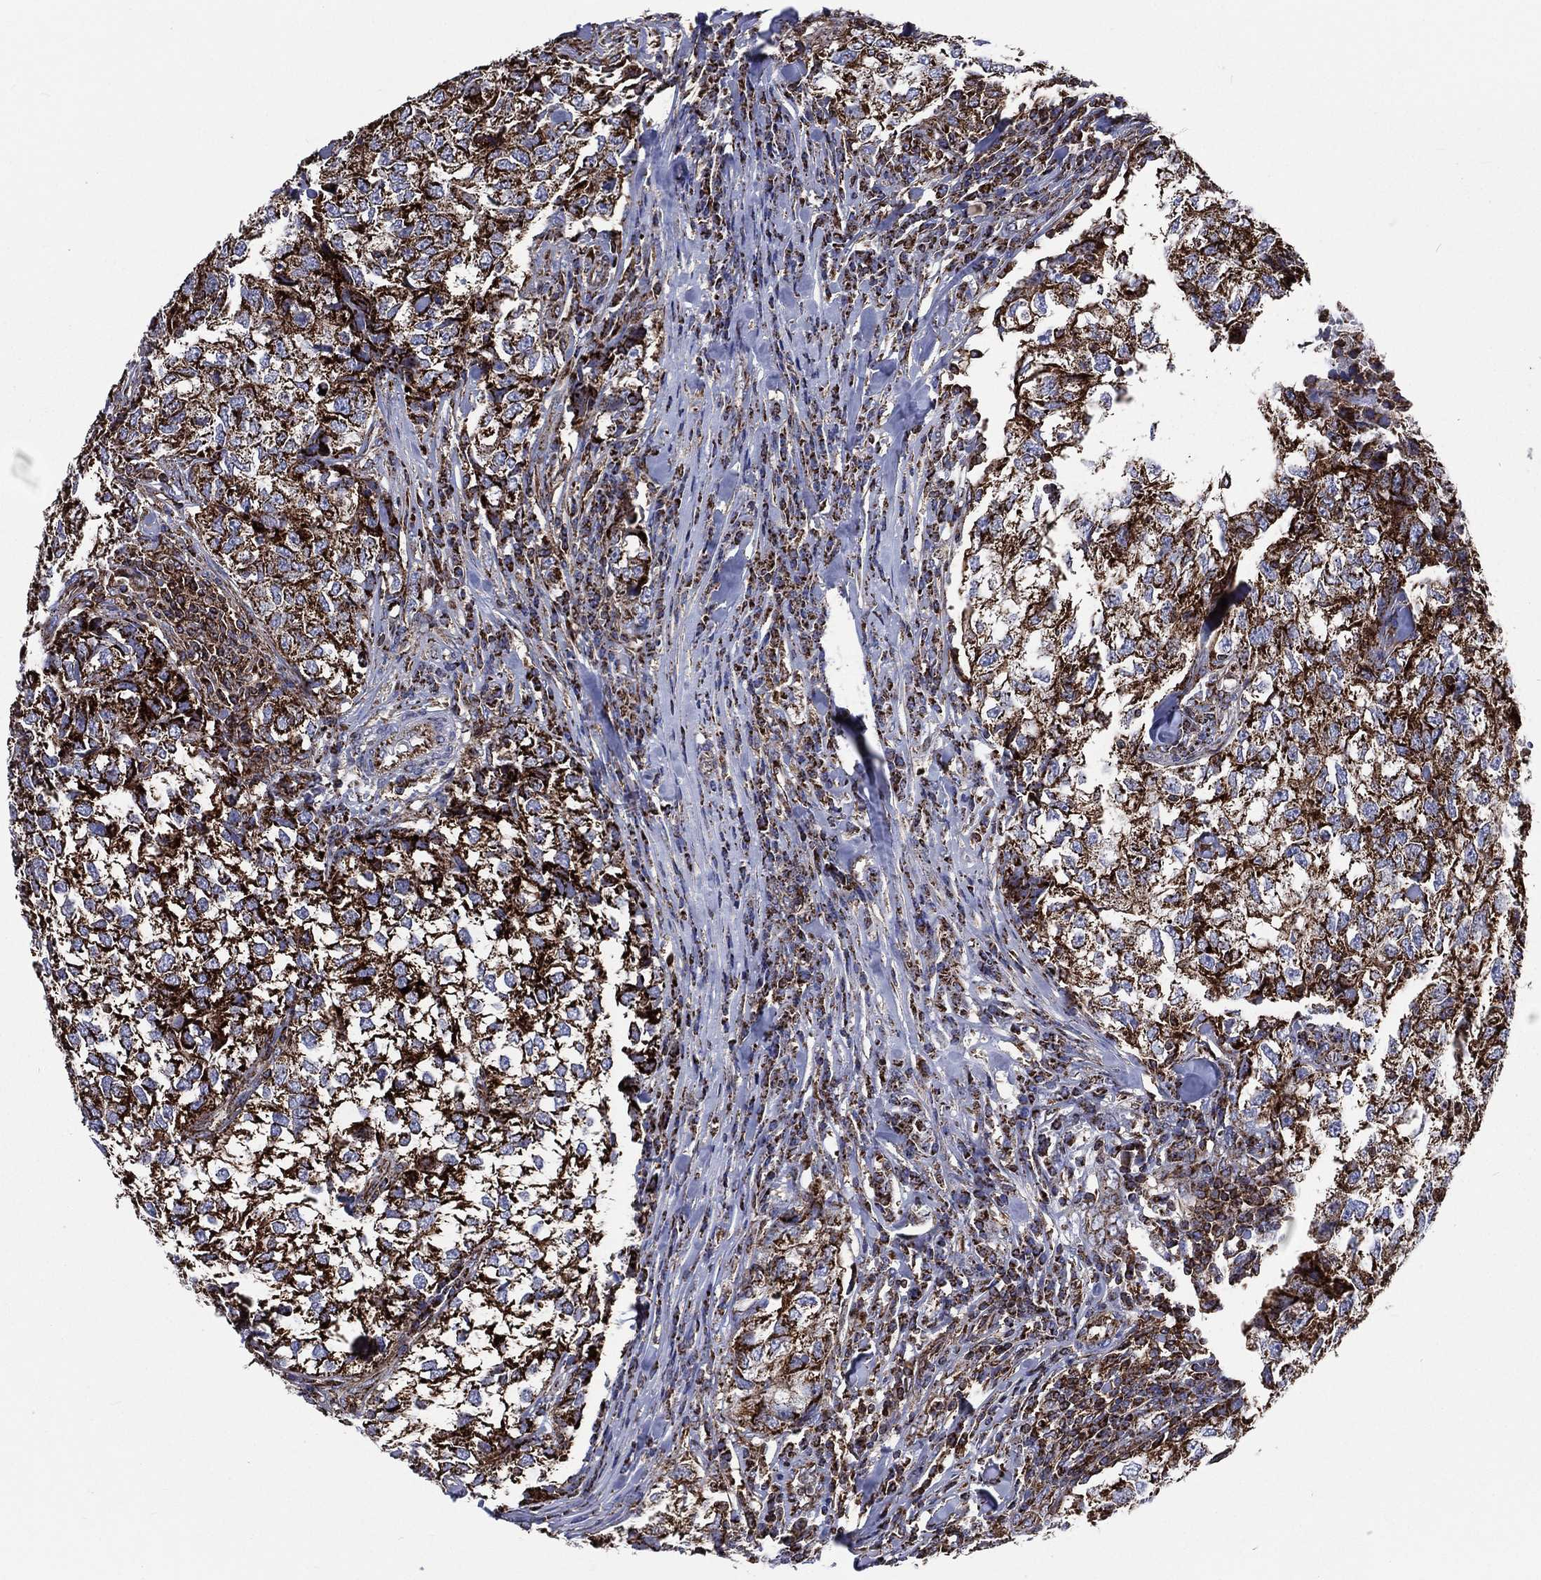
{"staining": {"intensity": "strong", "quantity": ">75%", "location": "cytoplasmic/membranous"}, "tissue": "breast cancer", "cell_type": "Tumor cells", "image_type": "cancer", "snomed": [{"axis": "morphology", "description": "Duct carcinoma"}, {"axis": "topography", "description": "Breast"}], "caption": "Immunohistochemistry (IHC) of human breast cancer (intraductal carcinoma) reveals high levels of strong cytoplasmic/membranous positivity in approximately >75% of tumor cells.", "gene": "ANKRD37", "patient": {"sex": "female", "age": 30}}